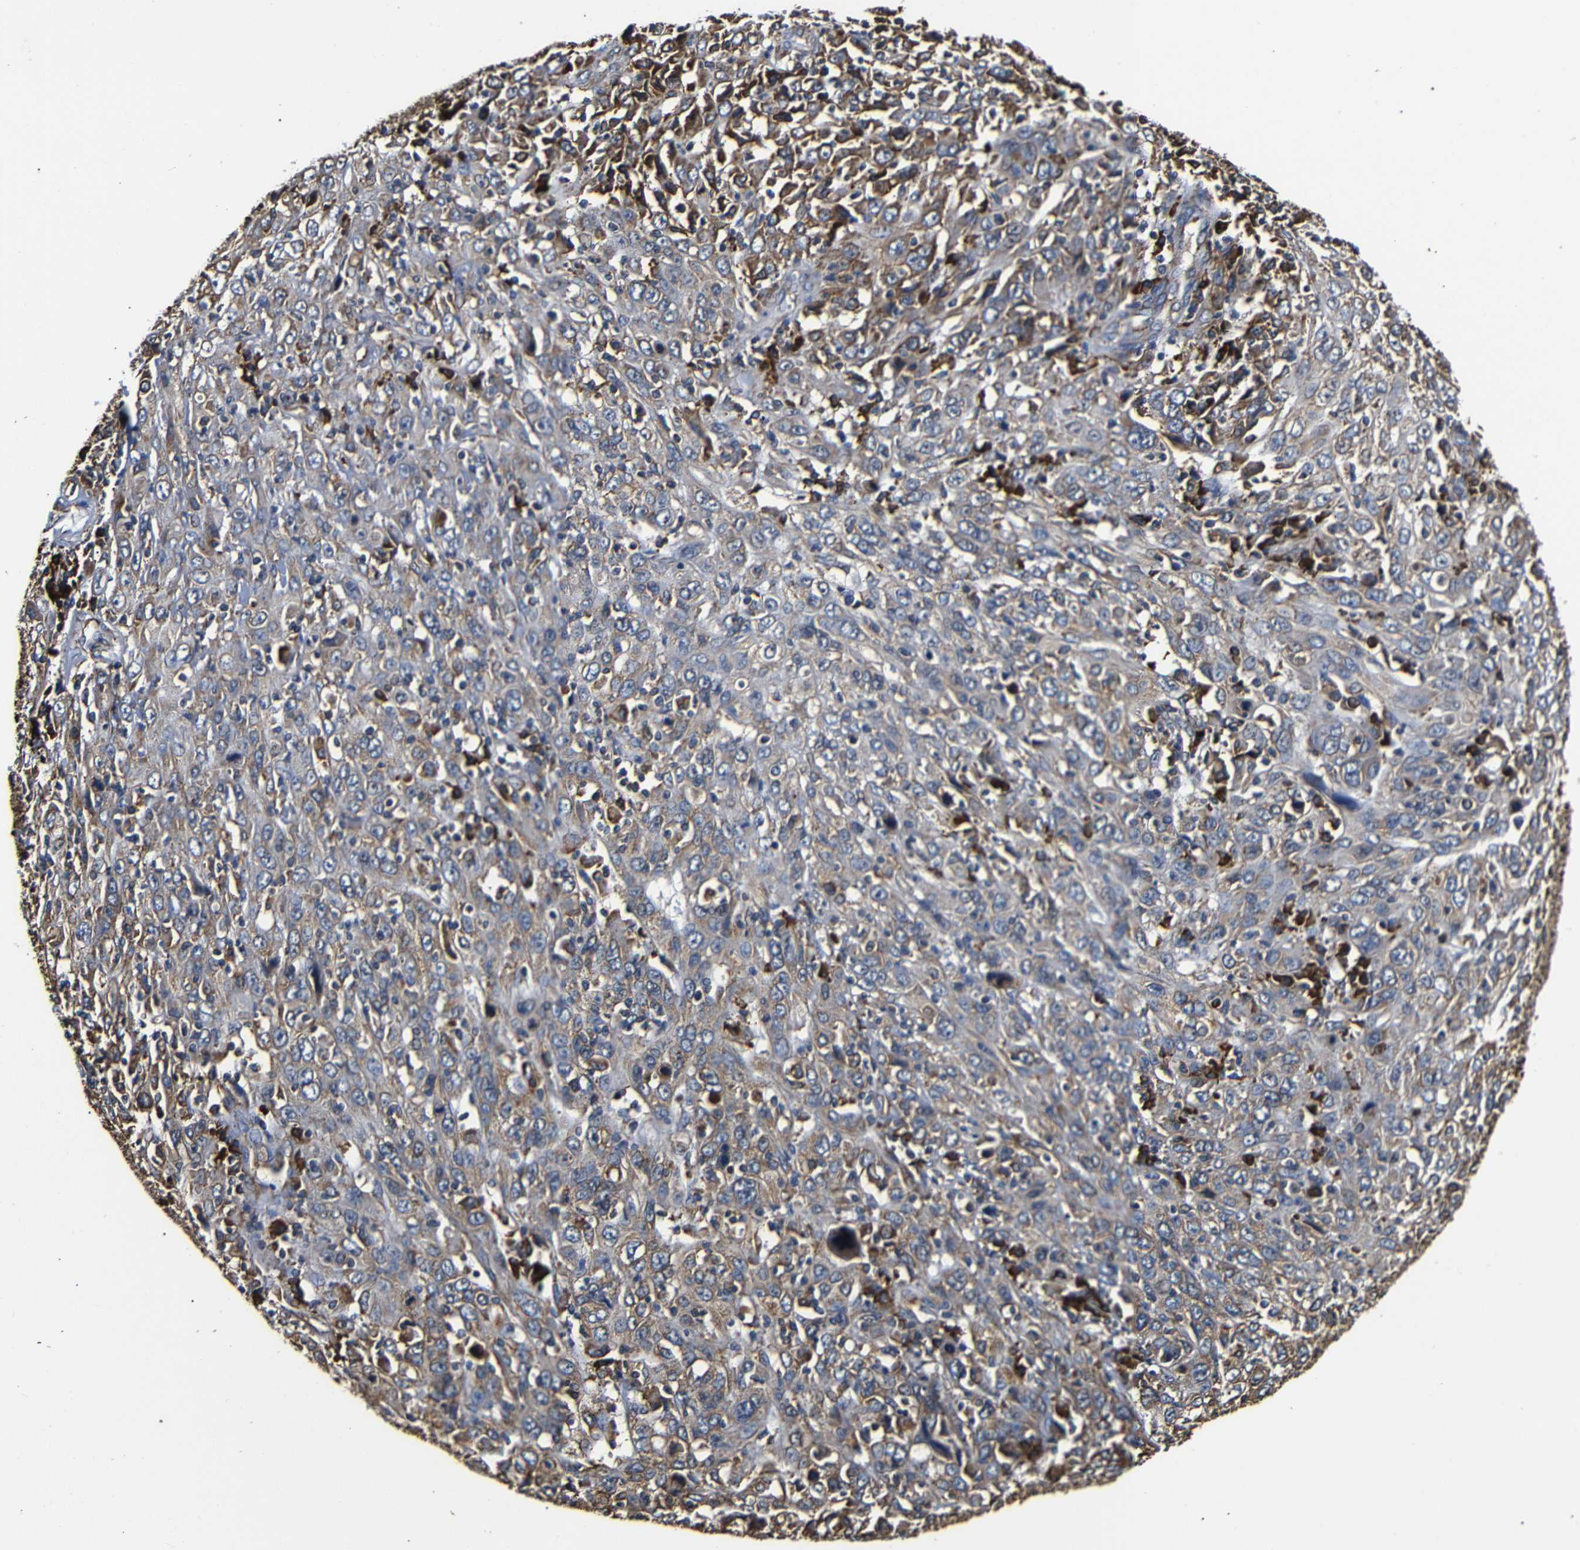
{"staining": {"intensity": "weak", "quantity": "25%-75%", "location": "cytoplasmic/membranous"}, "tissue": "cervical cancer", "cell_type": "Tumor cells", "image_type": "cancer", "snomed": [{"axis": "morphology", "description": "Squamous cell carcinoma, NOS"}, {"axis": "topography", "description": "Cervix"}], "caption": "About 25%-75% of tumor cells in cervical squamous cell carcinoma reveal weak cytoplasmic/membranous protein expression as visualized by brown immunohistochemical staining.", "gene": "HHIP", "patient": {"sex": "female", "age": 46}}